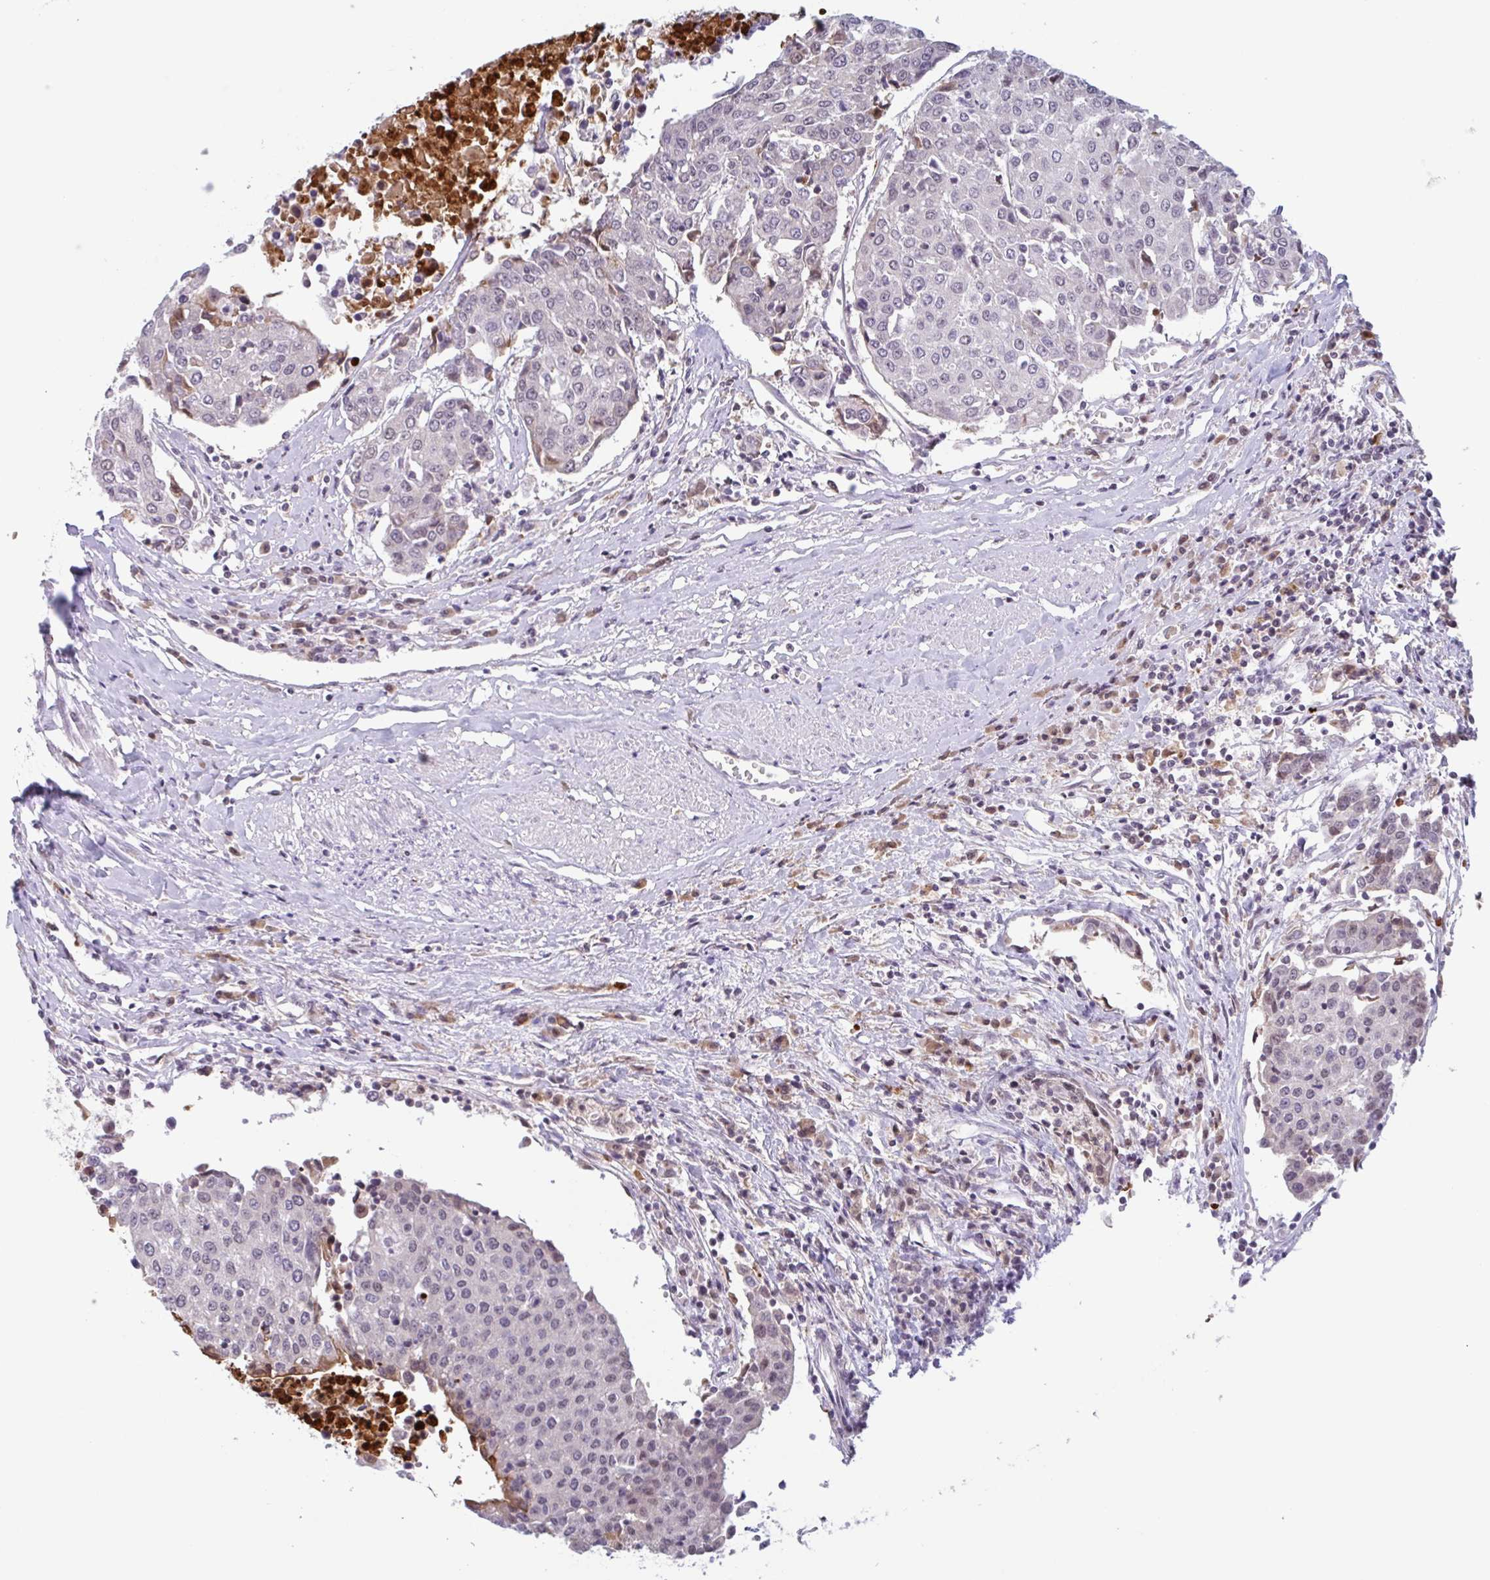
{"staining": {"intensity": "weak", "quantity": "<25%", "location": "nuclear"}, "tissue": "urothelial cancer", "cell_type": "Tumor cells", "image_type": "cancer", "snomed": [{"axis": "morphology", "description": "Urothelial carcinoma, High grade"}, {"axis": "topography", "description": "Urinary bladder"}], "caption": "Immunohistochemistry (IHC) histopathology image of neoplastic tissue: urothelial cancer stained with DAB (3,3'-diaminobenzidine) shows no significant protein staining in tumor cells.", "gene": "PLG", "patient": {"sex": "female", "age": 85}}